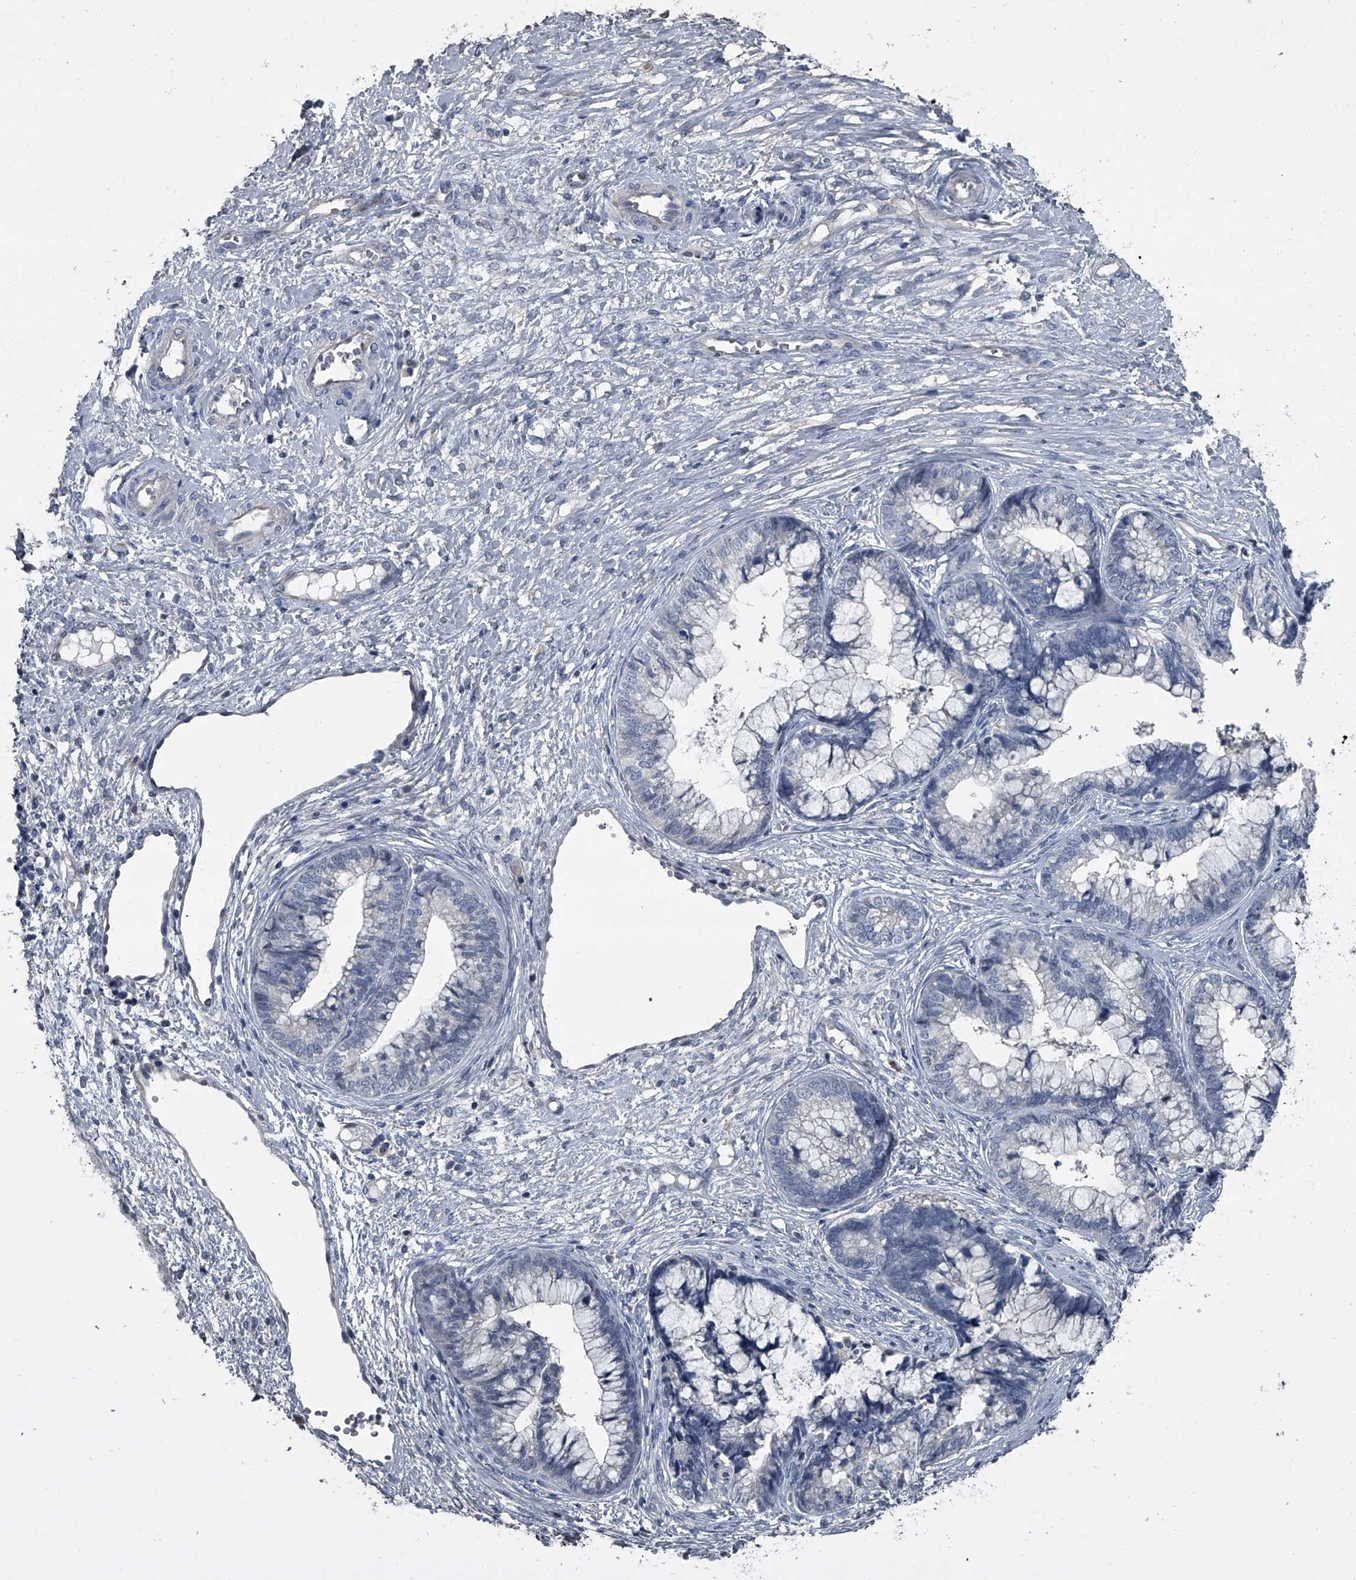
{"staining": {"intensity": "negative", "quantity": "none", "location": "none"}, "tissue": "cervical cancer", "cell_type": "Tumor cells", "image_type": "cancer", "snomed": [{"axis": "morphology", "description": "Adenocarcinoma, NOS"}, {"axis": "topography", "description": "Cervix"}], "caption": "The micrograph shows no significant positivity in tumor cells of adenocarcinoma (cervical).", "gene": "HEPHL1", "patient": {"sex": "female", "age": 44}}